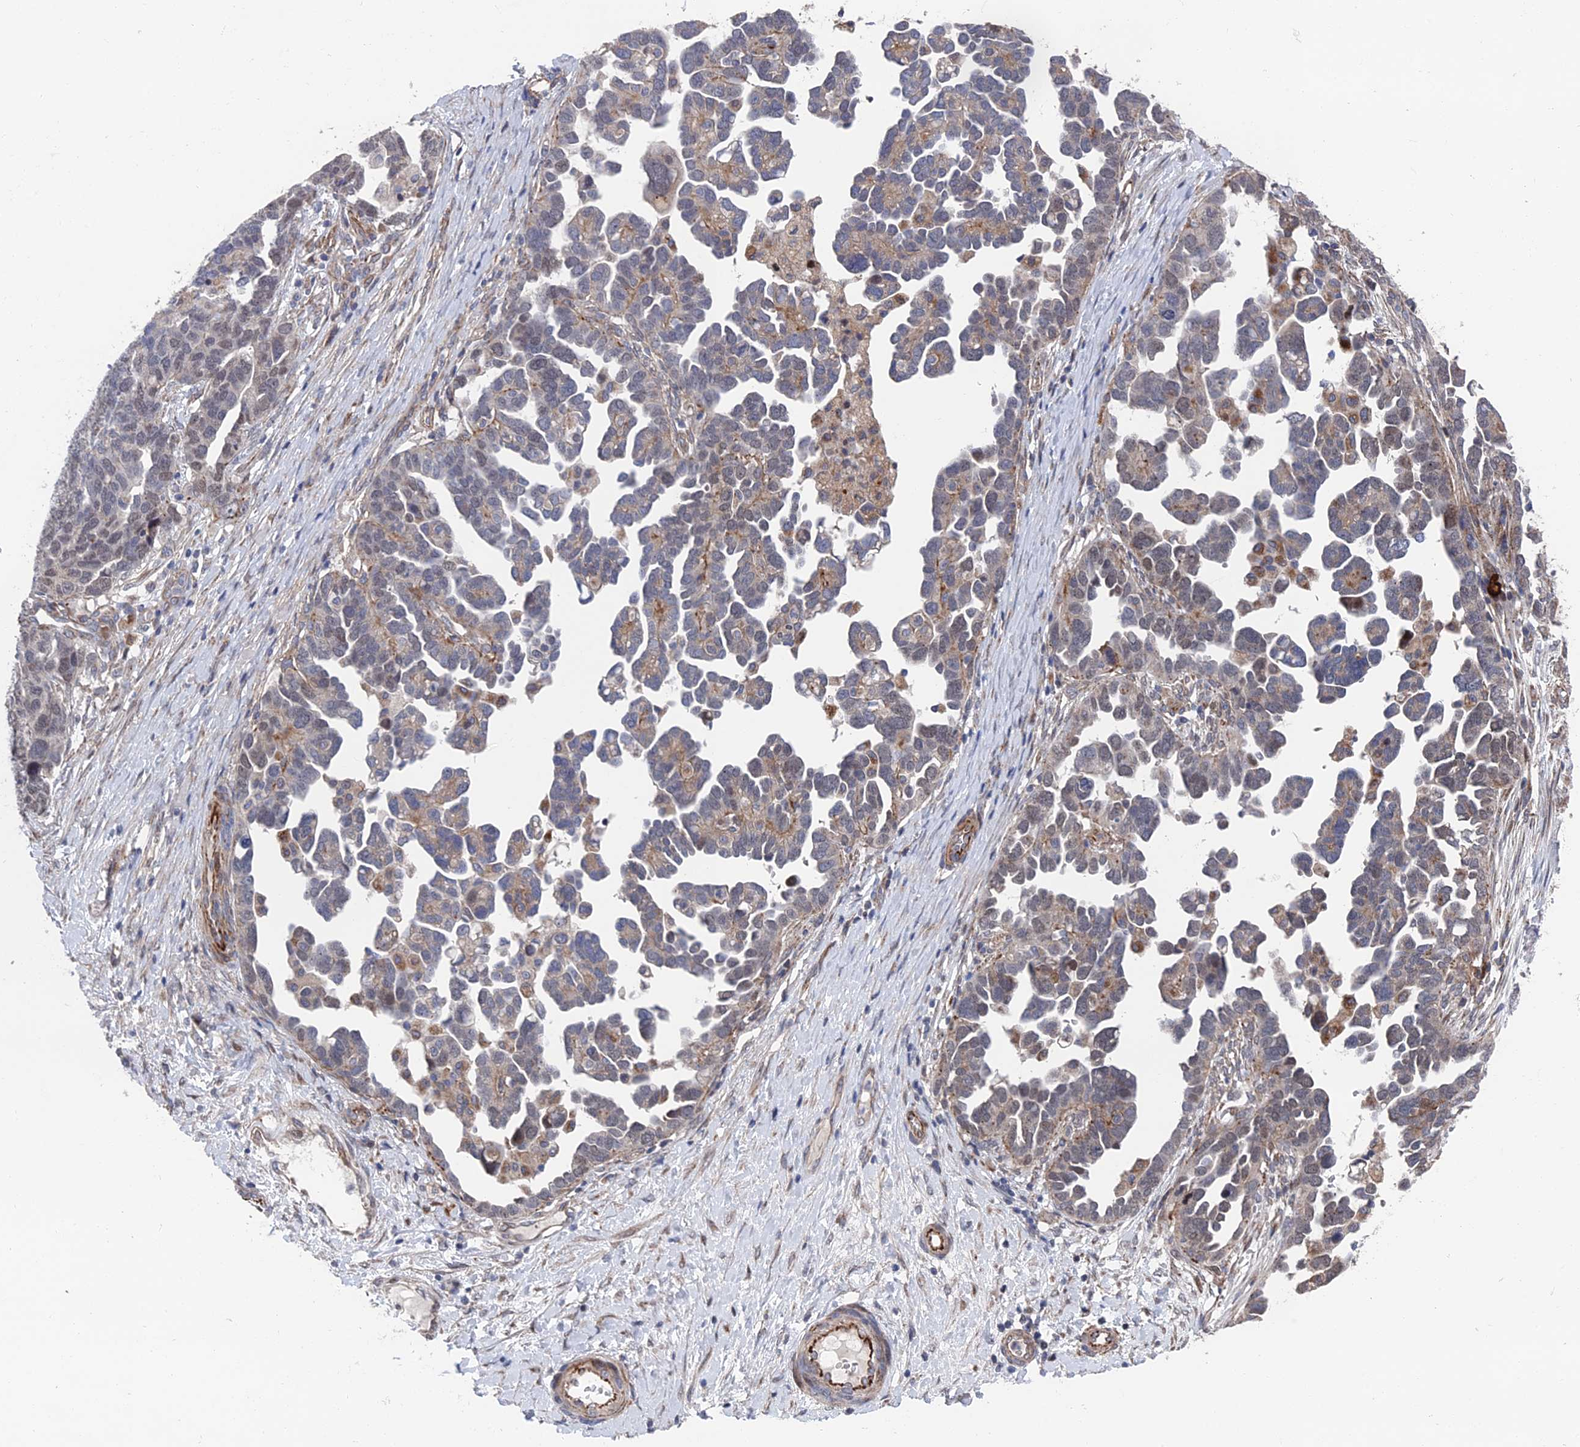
{"staining": {"intensity": "moderate", "quantity": "<25%", "location": "cytoplasmic/membranous"}, "tissue": "ovarian cancer", "cell_type": "Tumor cells", "image_type": "cancer", "snomed": [{"axis": "morphology", "description": "Cystadenocarcinoma, serous, NOS"}, {"axis": "topography", "description": "Ovary"}], "caption": "An image of ovarian serous cystadenocarcinoma stained for a protein displays moderate cytoplasmic/membranous brown staining in tumor cells.", "gene": "GTF2IRD1", "patient": {"sex": "female", "age": 54}}